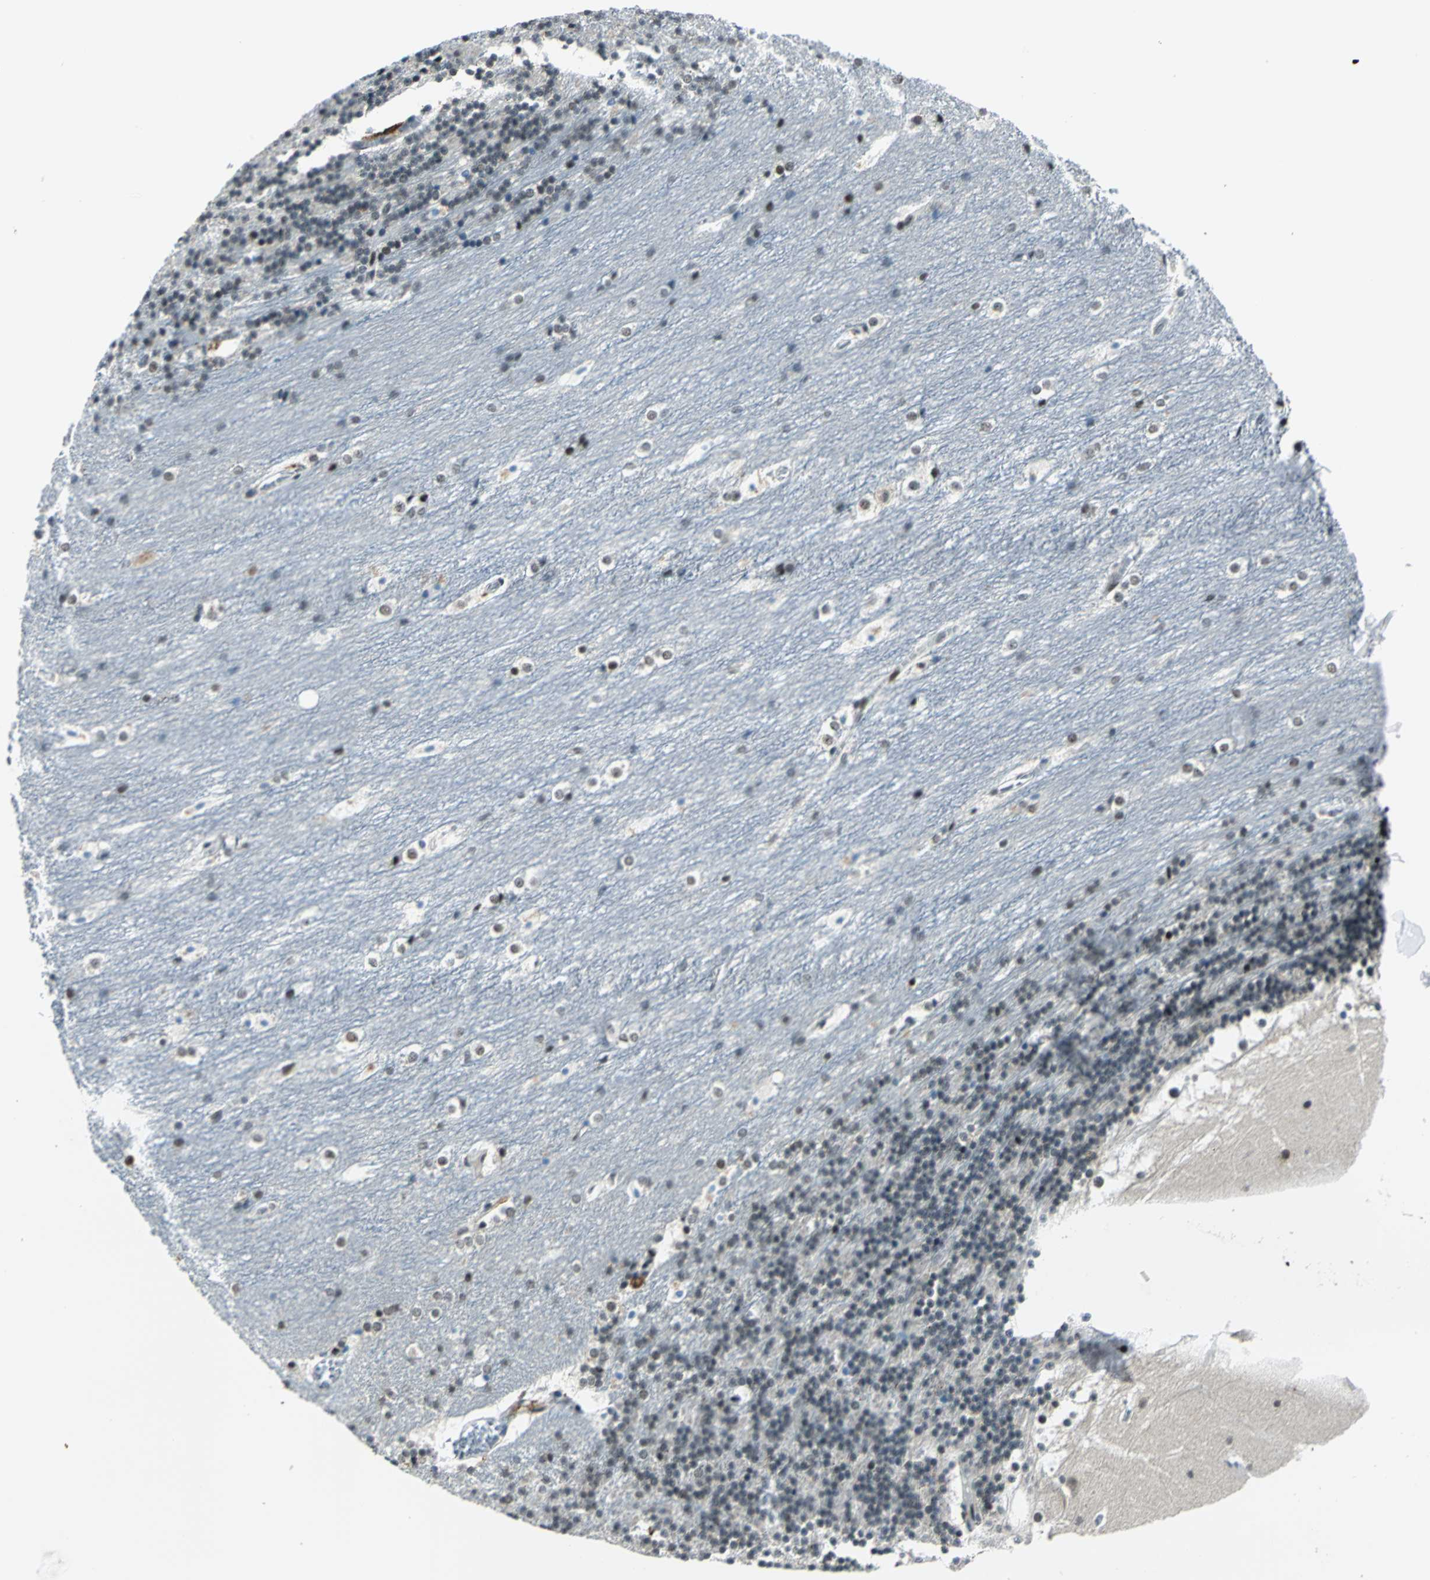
{"staining": {"intensity": "moderate", "quantity": ">75%", "location": "nuclear"}, "tissue": "cerebellum", "cell_type": "Cells in granular layer", "image_type": "normal", "snomed": [{"axis": "morphology", "description": "Normal tissue, NOS"}, {"axis": "topography", "description": "Cerebellum"}], "caption": "Protein positivity by immunohistochemistry exhibits moderate nuclear staining in approximately >75% of cells in granular layer in unremarkable cerebellum.", "gene": "KAT6B", "patient": {"sex": "female", "age": 19}}